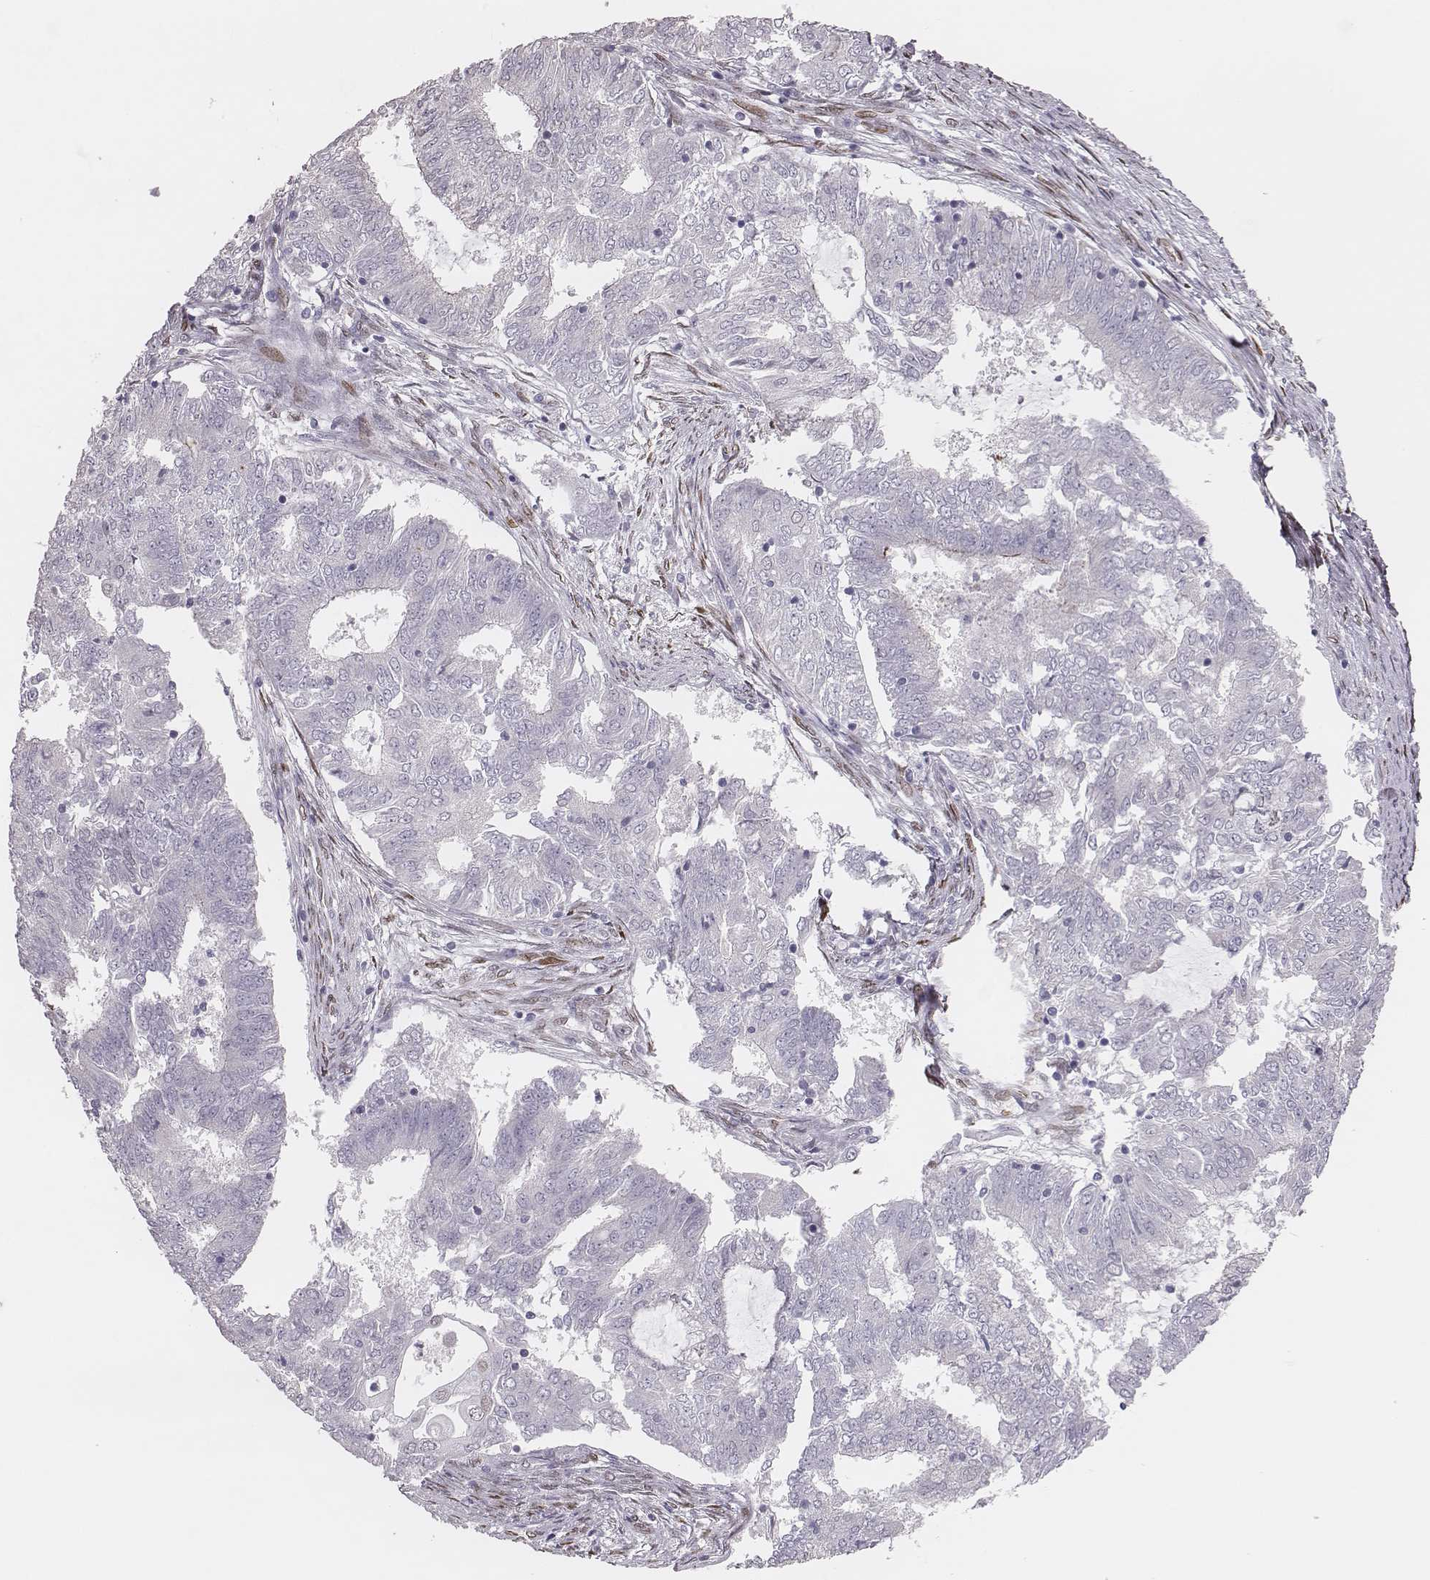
{"staining": {"intensity": "negative", "quantity": "none", "location": "none"}, "tissue": "endometrial cancer", "cell_type": "Tumor cells", "image_type": "cancer", "snomed": [{"axis": "morphology", "description": "Adenocarcinoma, NOS"}, {"axis": "topography", "description": "Endometrium"}], "caption": "Protein analysis of endometrial adenocarcinoma exhibits no significant staining in tumor cells.", "gene": "ADGRF4", "patient": {"sex": "female", "age": 62}}